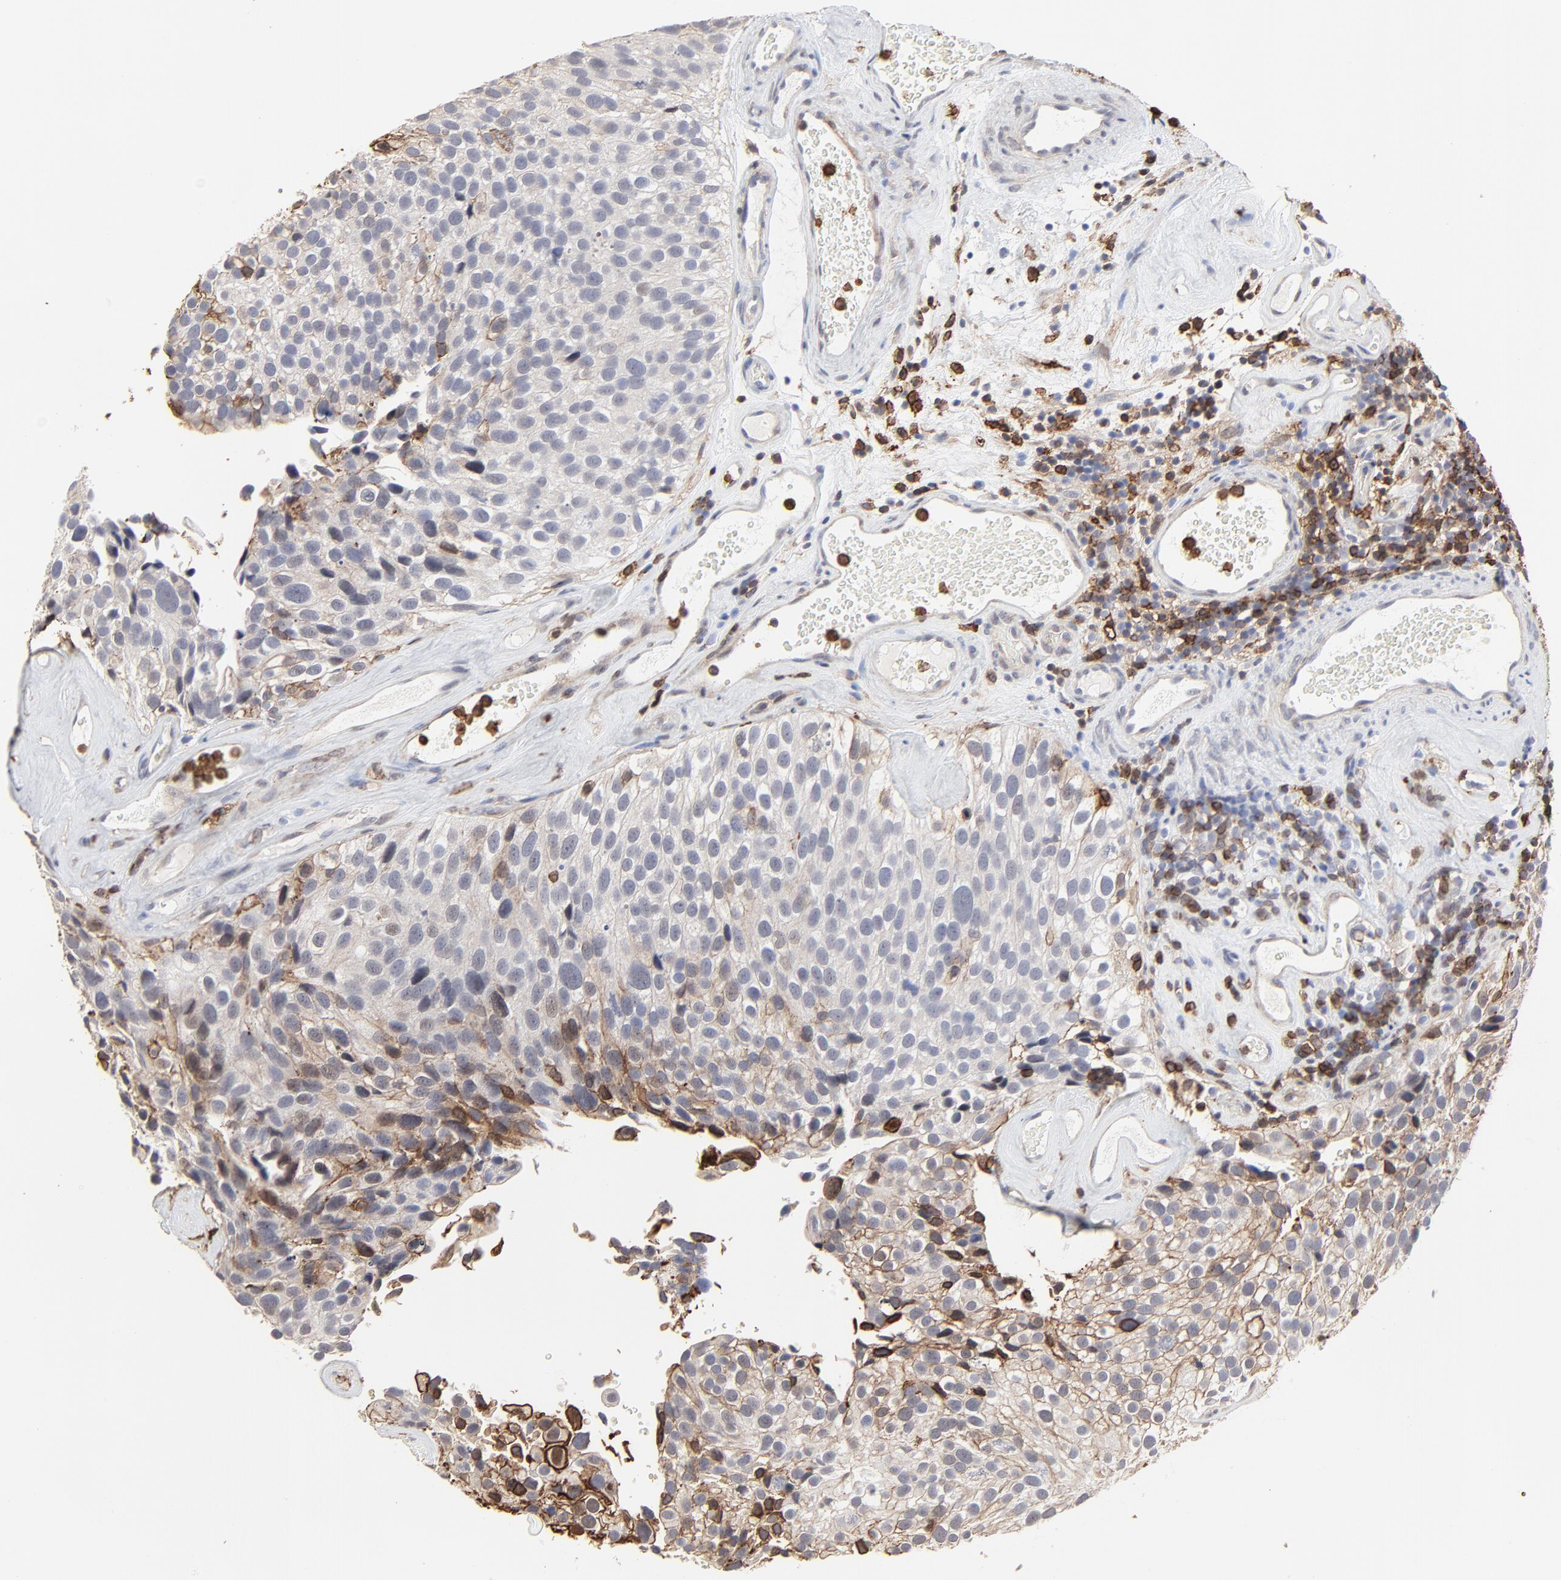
{"staining": {"intensity": "moderate", "quantity": "25%-75%", "location": "cytoplasmic/membranous"}, "tissue": "urothelial cancer", "cell_type": "Tumor cells", "image_type": "cancer", "snomed": [{"axis": "morphology", "description": "Urothelial carcinoma, High grade"}, {"axis": "topography", "description": "Urinary bladder"}], "caption": "Immunohistochemical staining of urothelial carcinoma (high-grade) displays moderate cytoplasmic/membranous protein expression in about 25%-75% of tumor cells.", "gene": "SLC6A14", "patient": {"sex": "male", "age": 72}}